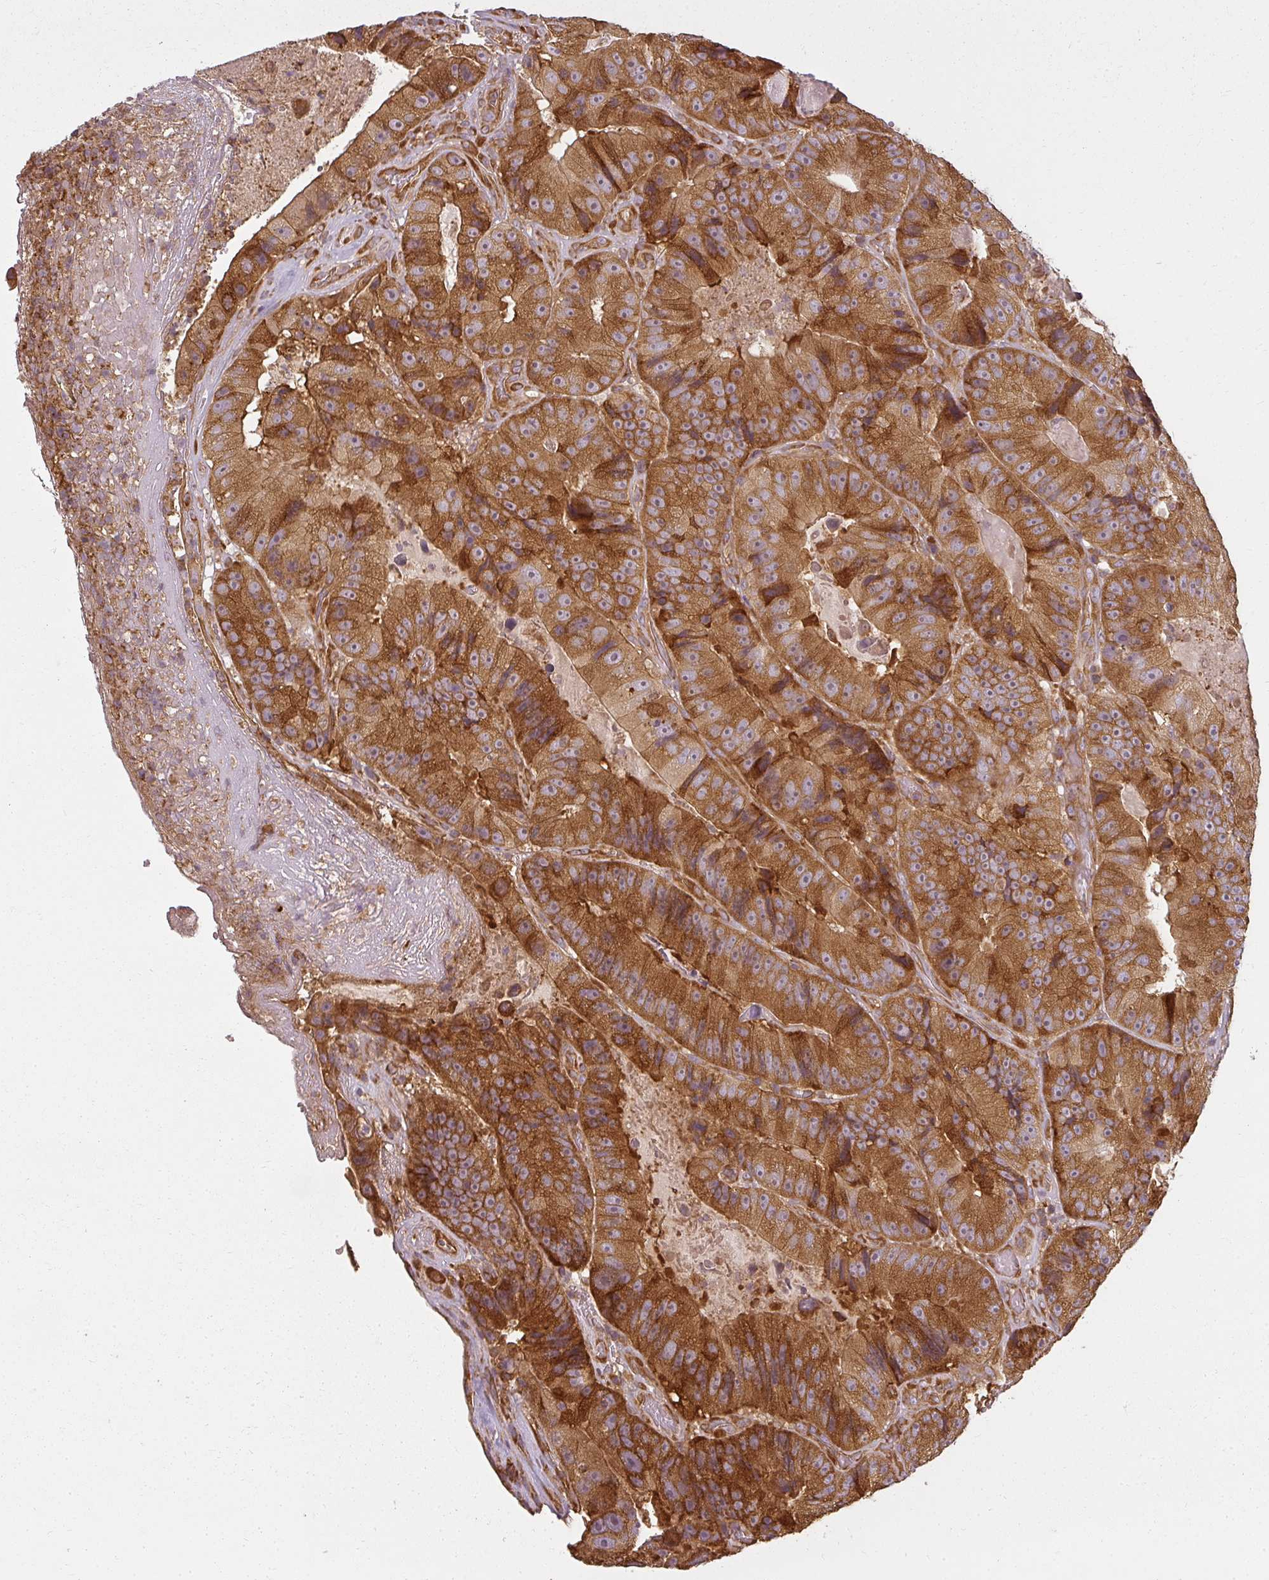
{"staining": {"intensity": "strong", "quantity": ">75%", "location": "cytoplasmic/membranous"}, "tissue": "colorectal cancer", "cell_type": "Tumor cells", "image_type": "cancer", "snomed": [{"axis": "morphology", "description": "Adenocarcinoma, NOS"}, {"axis": "topography", "description": "Colon"}], "caption": "This image shows colorectal cancer (adenocarcinoma) stained with IHC to label a protein in brown. The cytoplasmic/membranous of tumor cells show strong positivity for the protein. Nuclei are counter-stained blue.", "gene": "RPL24", "patient": {"sex": "female", "age": 86}}